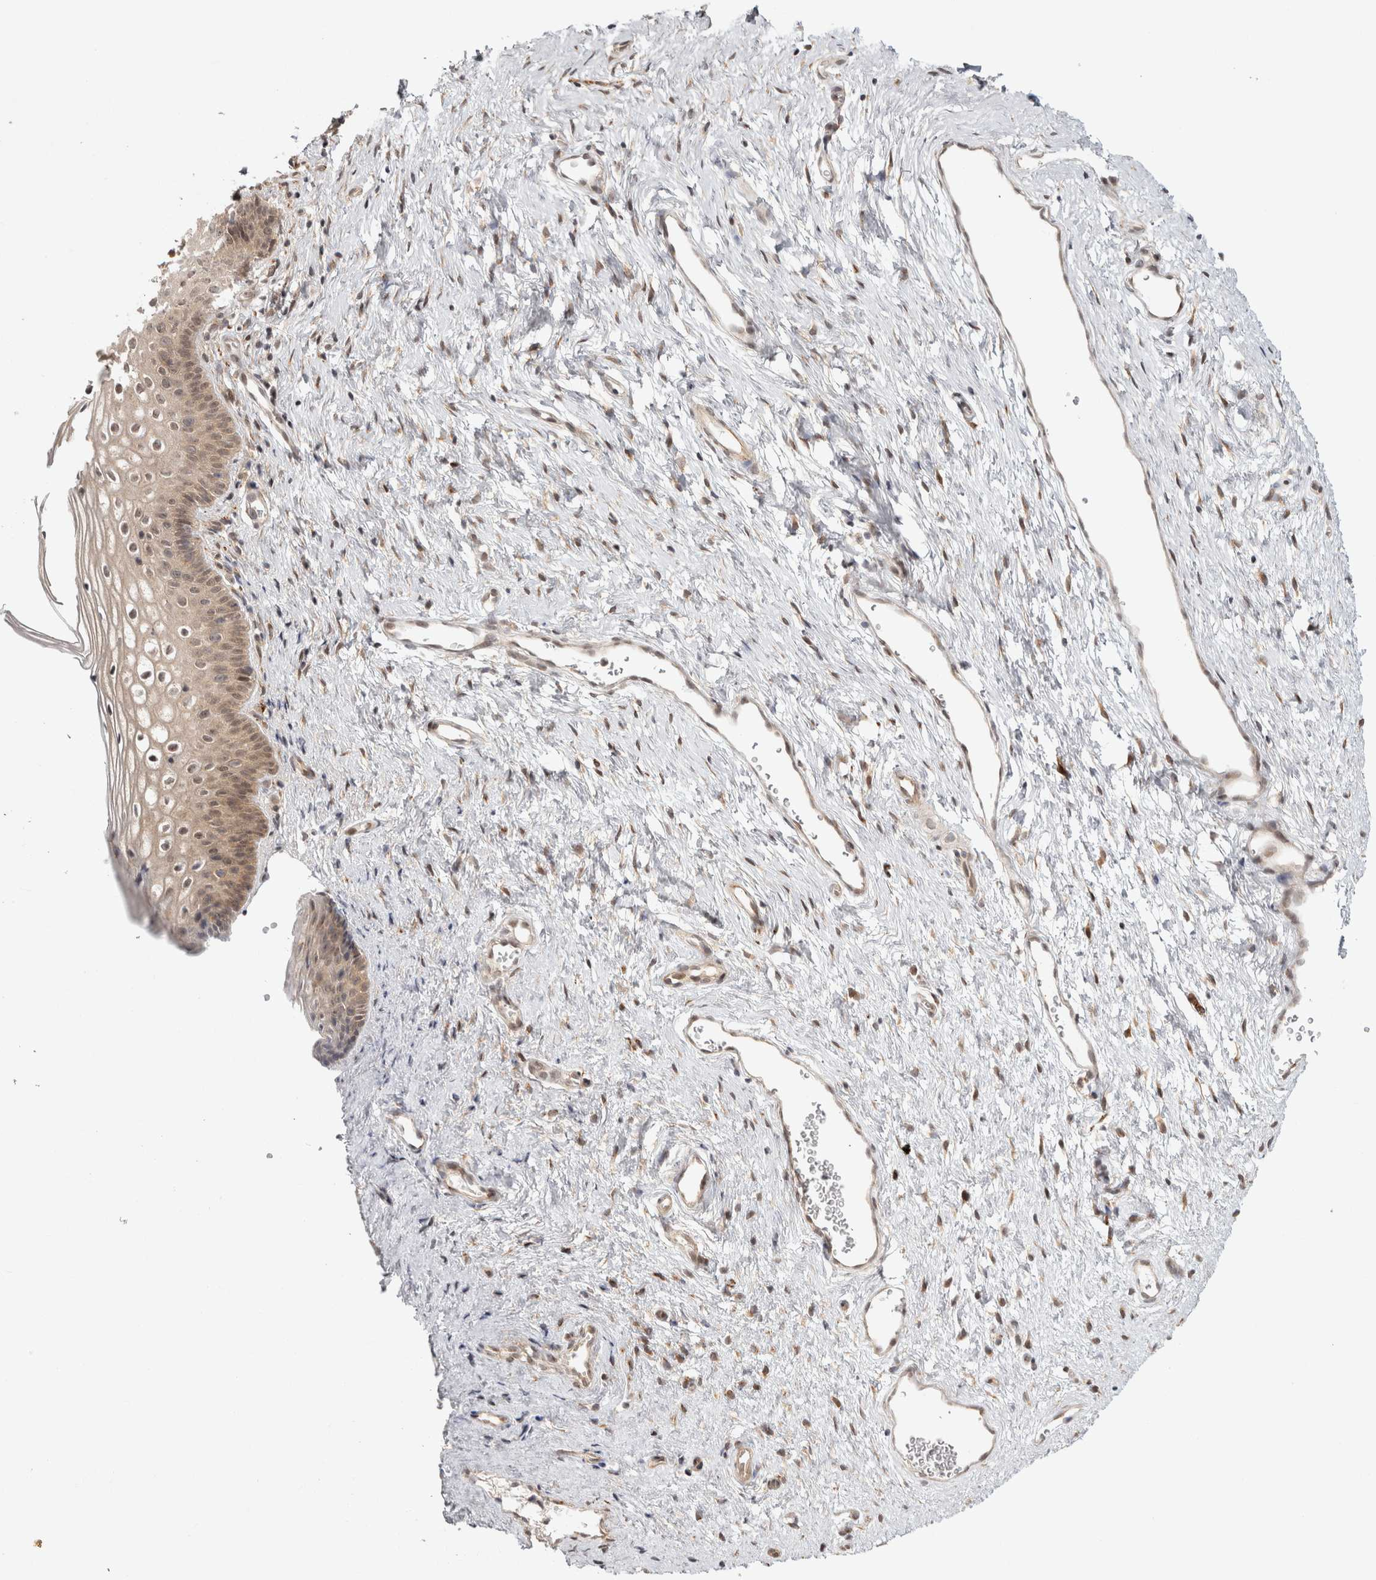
{"staining": {"intensity": "negative", "quantity": "none", "location": "none"}, "tissue": "cervix", "cell_type": "Glandular cells", "image_type": "normal", "snomed": [{"axis": "morphology", "description": "Normal tissue, NOS"}, {"axis": "topography", "description": "Cervix"}], "caption": "IHC of normal cervix displays no expression in glandular cells.", "gene": "ZNF318", "patient": {"sex": "female", "age": 27}}